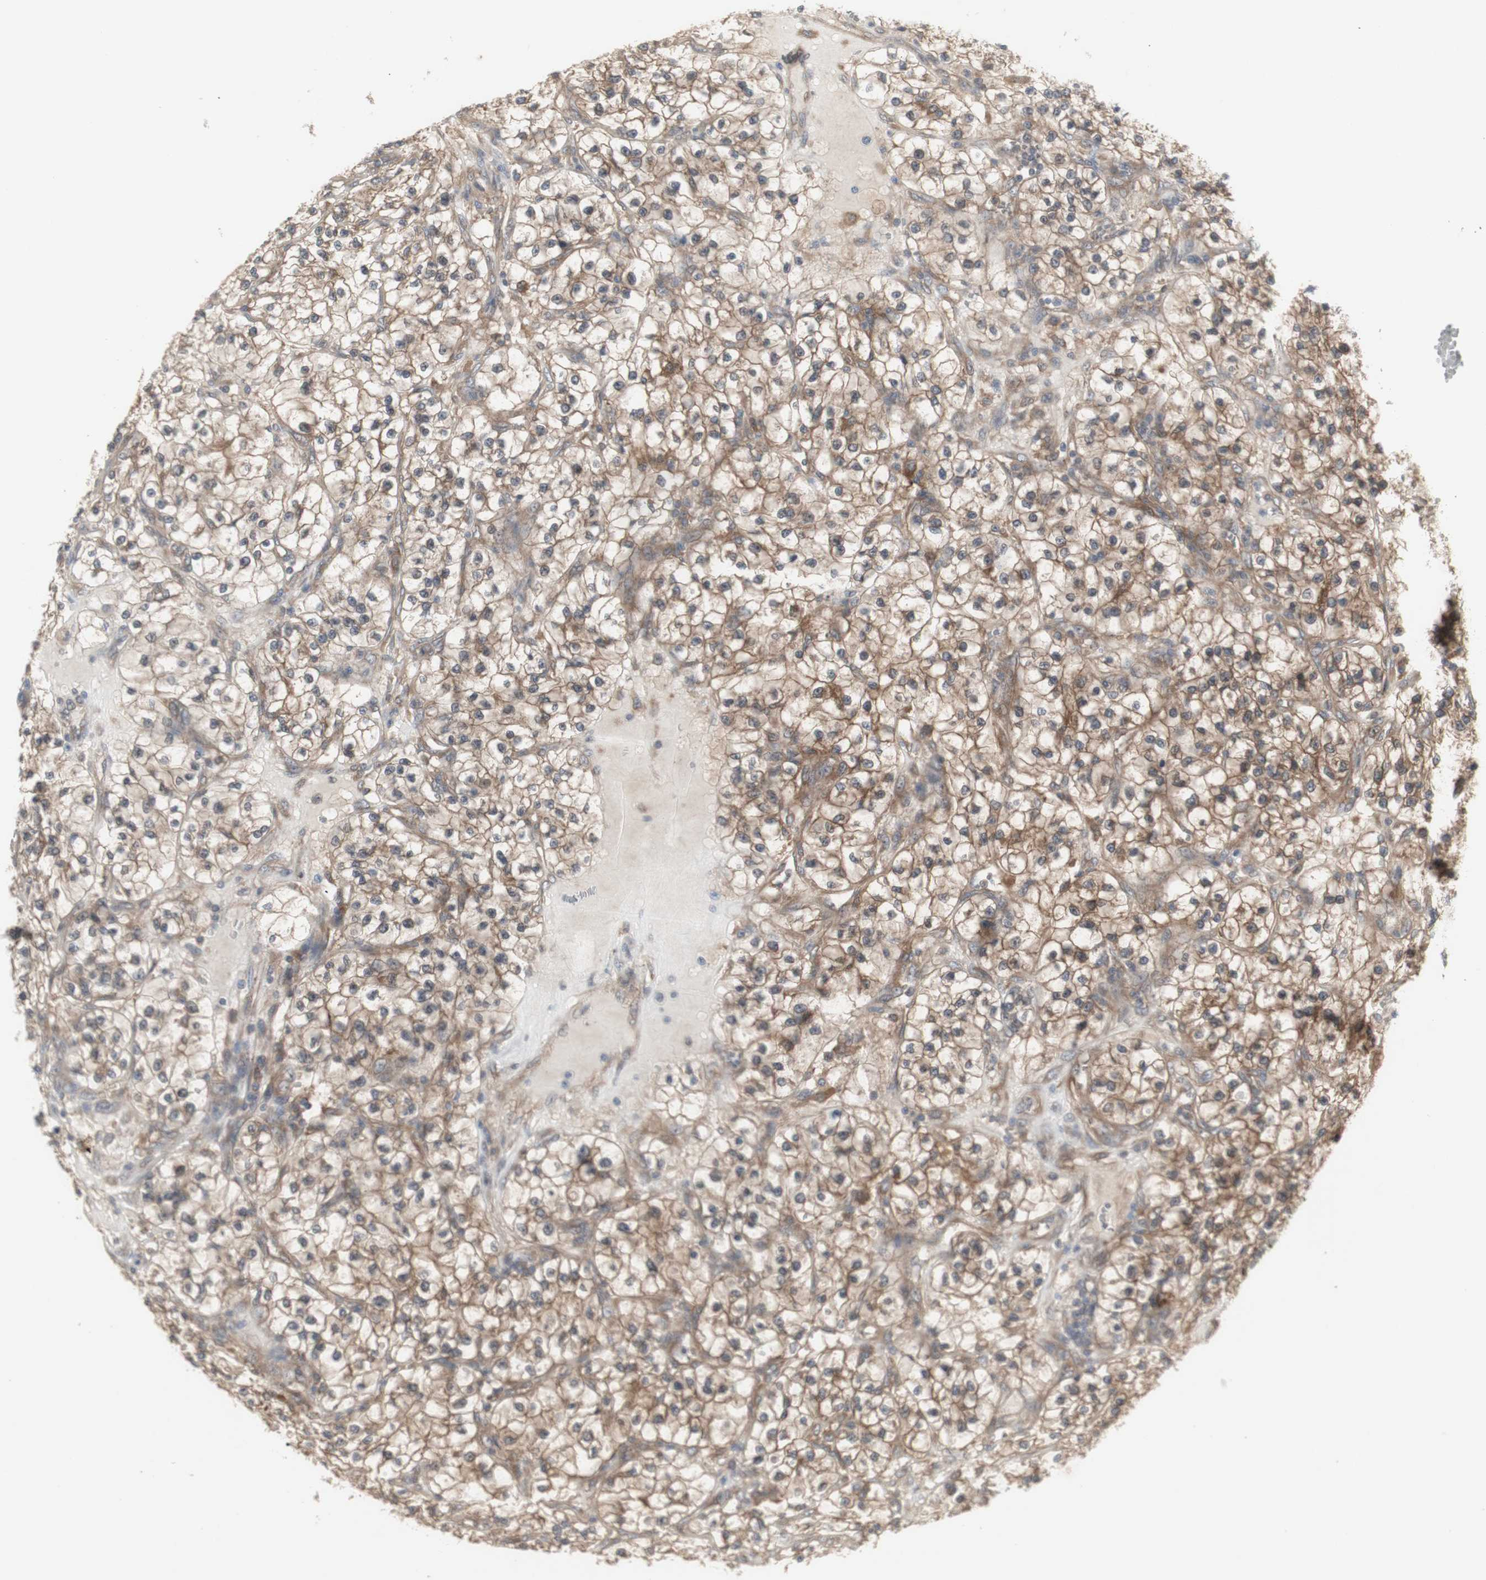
{"staining": {"intensity": "moderate", "quantity": ">75%", "location": "cytoplasmic/membranous"}, "tissue": "renal cancer", "cell_type": "Tumor cells", "image_type": "cancer", "snomed": [{"axis": "morphology", "description": "Adenocarcinoma, NOS"}, {"axis": "topography", "description": "Kidney"}], "caption": "A brown stain shows moderate cytoplasmic/membranous staining of a protein in human adenocarcinoma (renal) tumor cells.", "gene": "CHURC1-FNTB", "patient": {"sex": "female", "age": 57}}